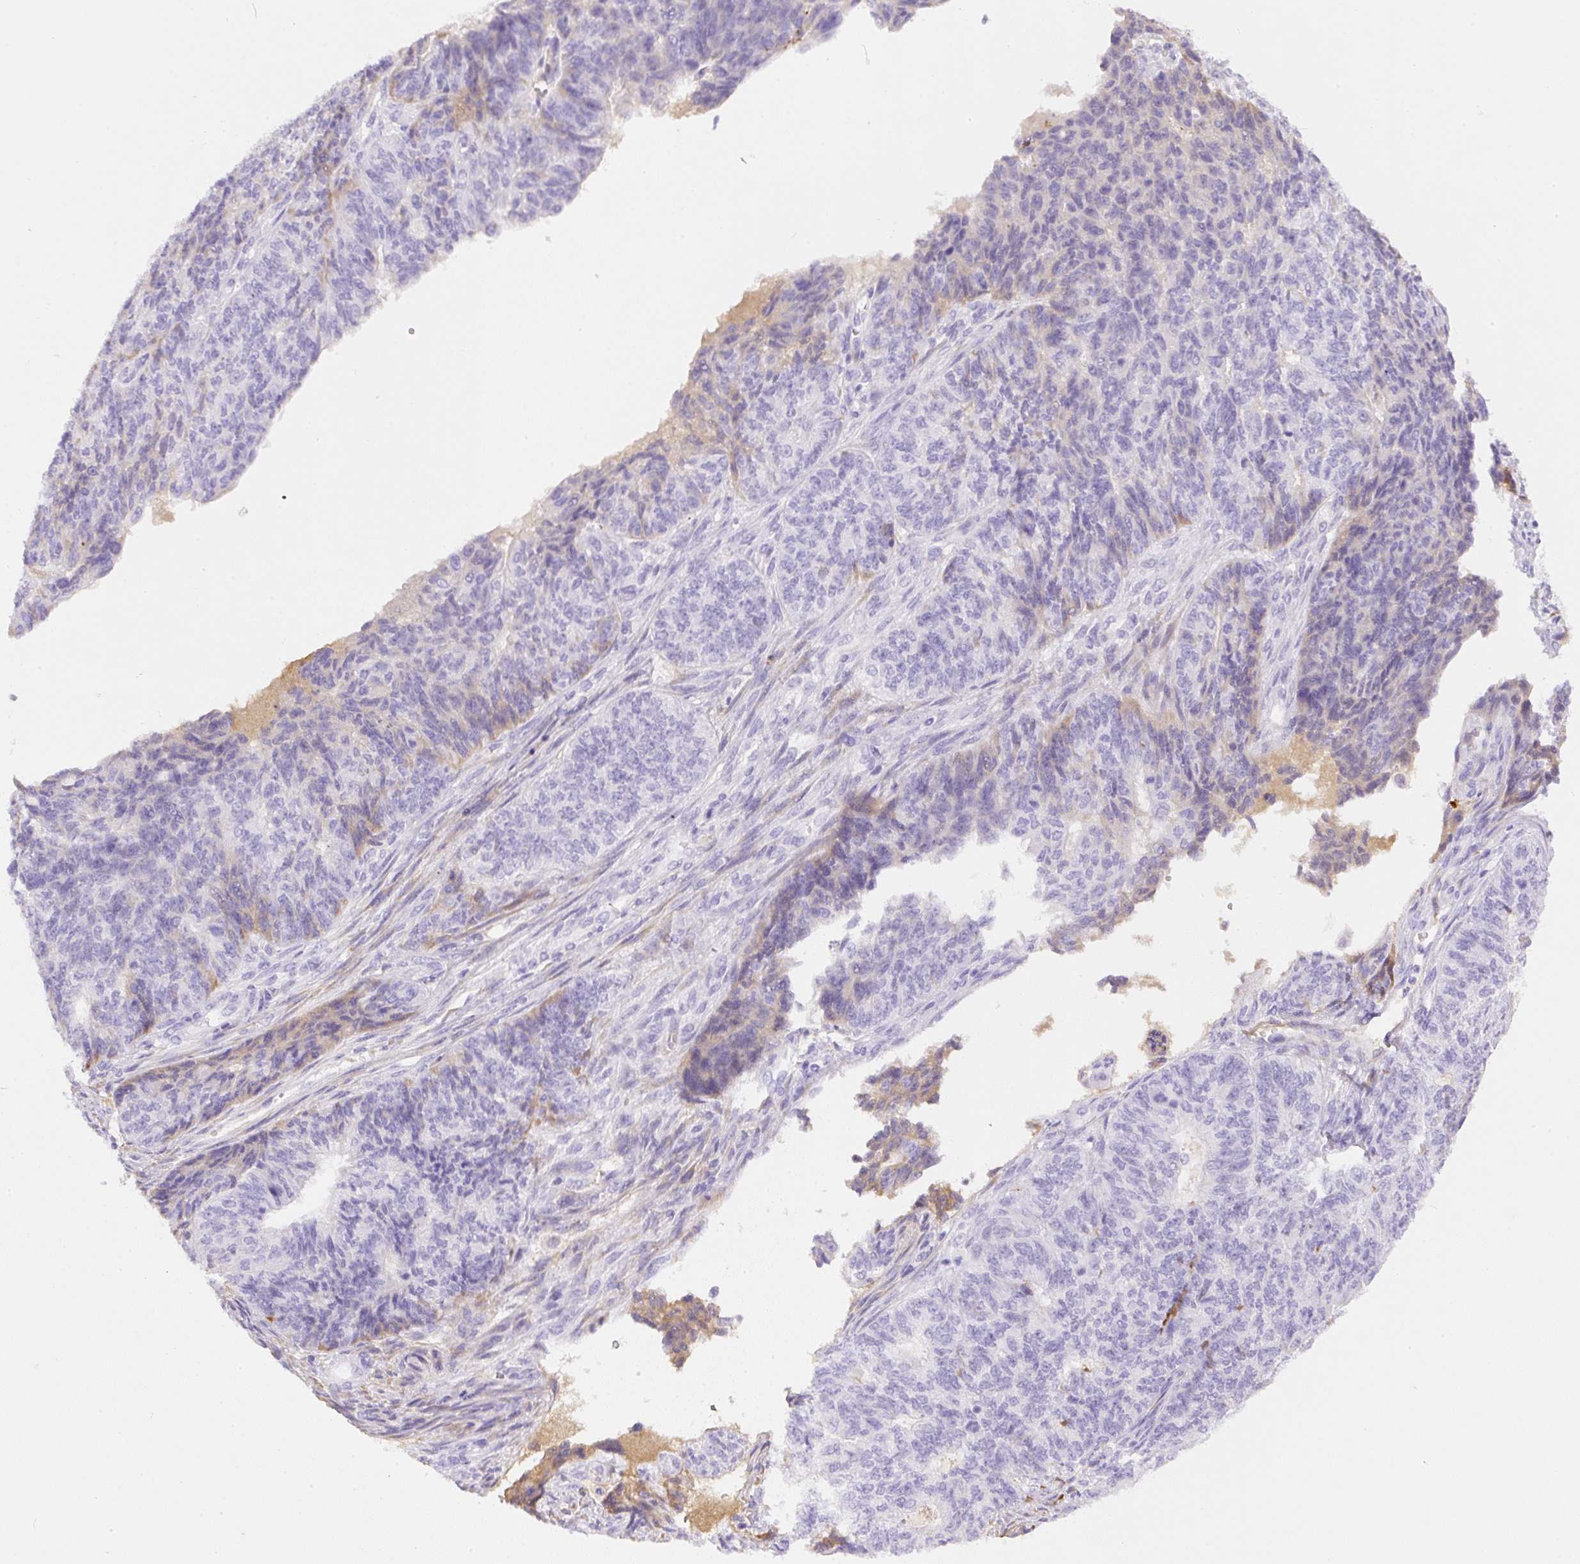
{"staining": {"intensity": "moderate", "quantity": "<25%", "location": "cytoplasmic/membranous"}, "tissue": "endometrial cancer", "cell_type": "Tumor cells", "image_type": "cancer", "snomed": [{"axis": "morphology", "description": "Adenocarcinoma, NOS"}, {"axis": "topography", "description": "Endometrium"}], "caption": "Immunohistochemical staining of human endometrial adenocarcinoma displays moderate cytoplasmic/membranous protein expression in about <25% of tumor cells. Immunohistochemistry stains the protein of interest in brown and the nuclei are stained blue.", "gene": "APCS", "patient": {"sex": "female", "age": 32}}